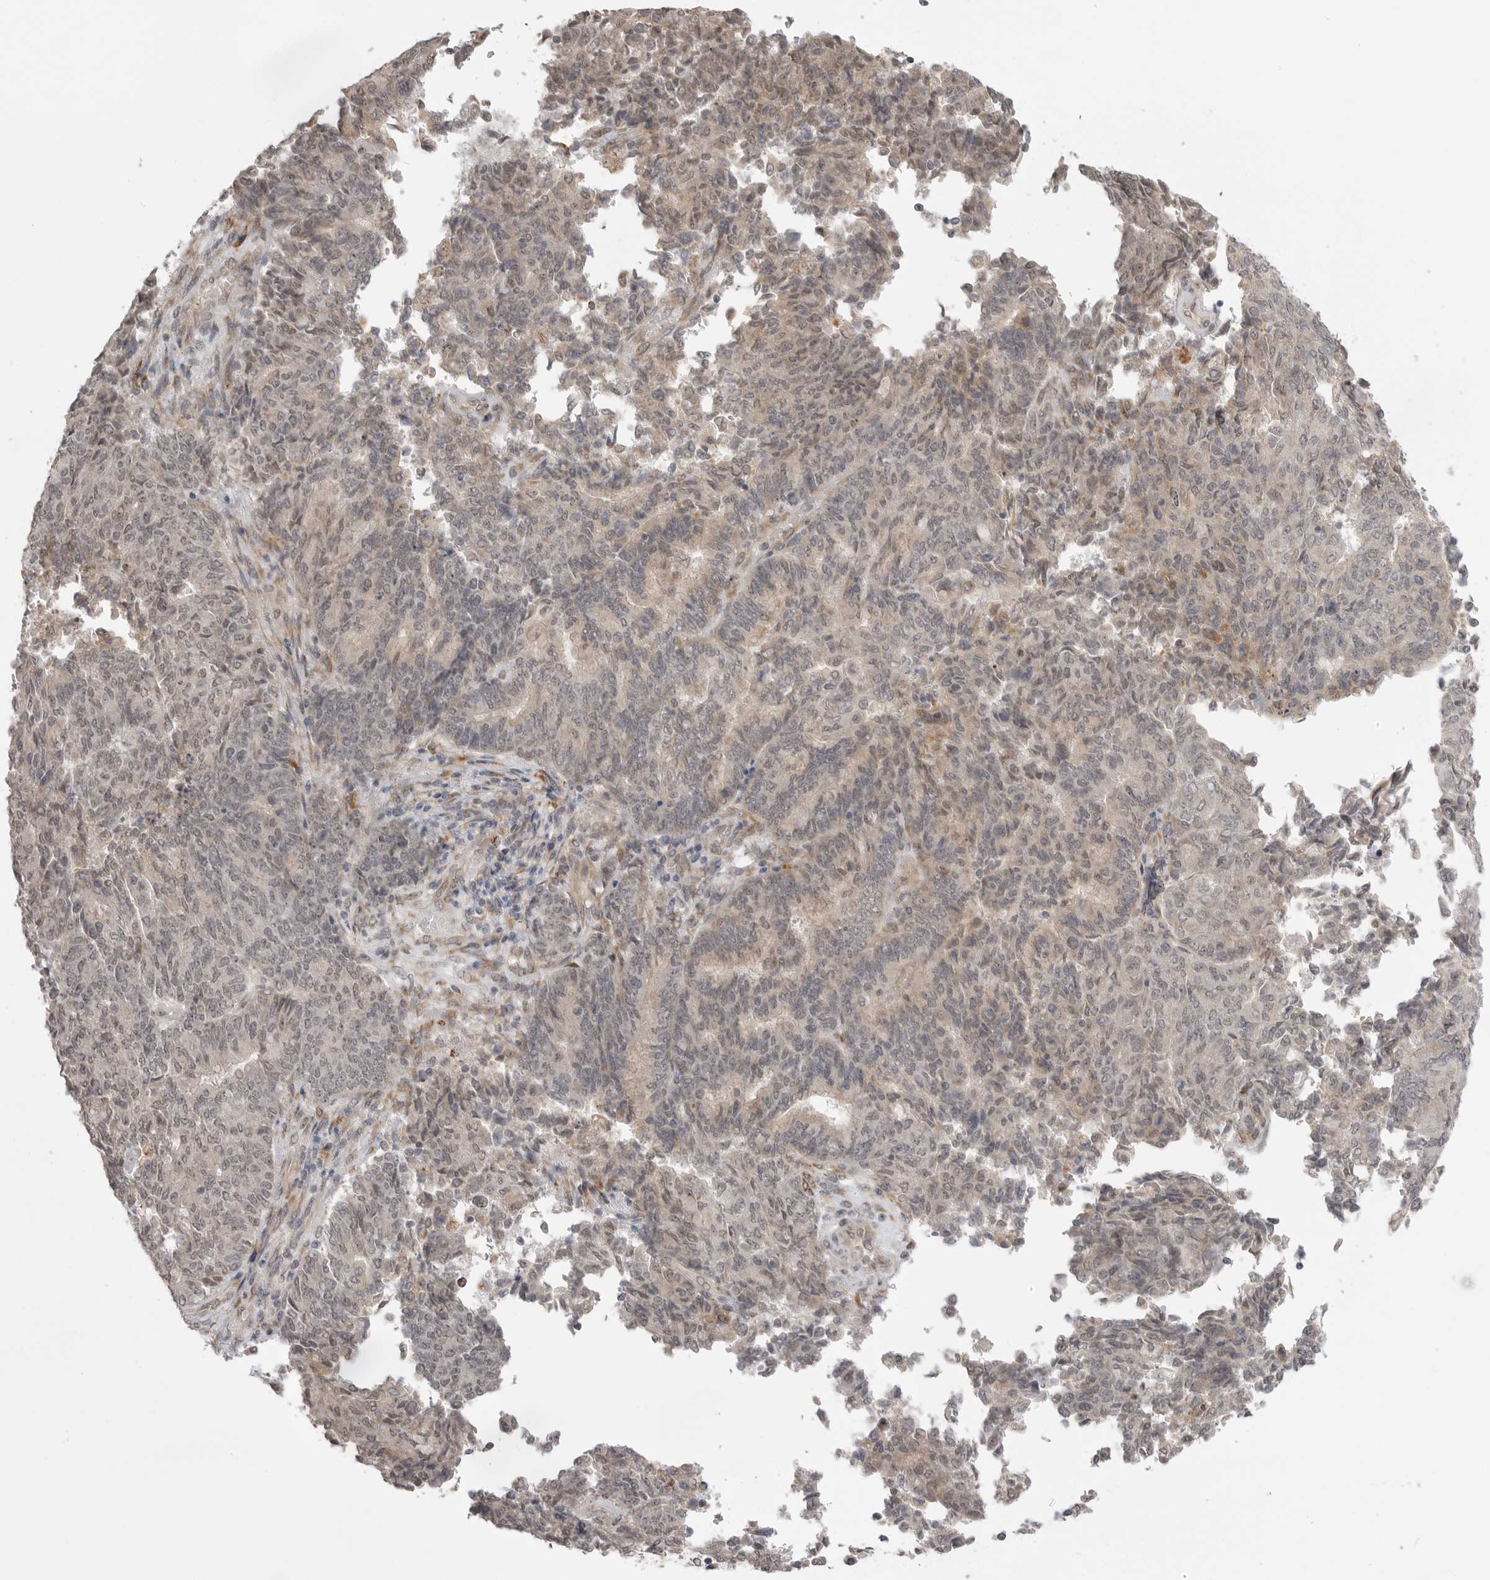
{"staining": {"intensity": "moderate", "quantity": "<25%", "location": "cytoplasmic/membranous"}, "tissue": "endometrial cancer", "cell_type": "Tumor cells", "image_type": "cancer", "snomed": [{"axis": "morphology", "description": "Adenocarcinoma, NOS"}, {"axis": "topography", "description": "Endometrium"}], "caption": "Moderate cytoplasmic/membranous protein positivity is identified in about <25% of tumor cells in endometrial cancer.", "gene": "KALRN", "patient": {"sex": "female", "age": 80}}